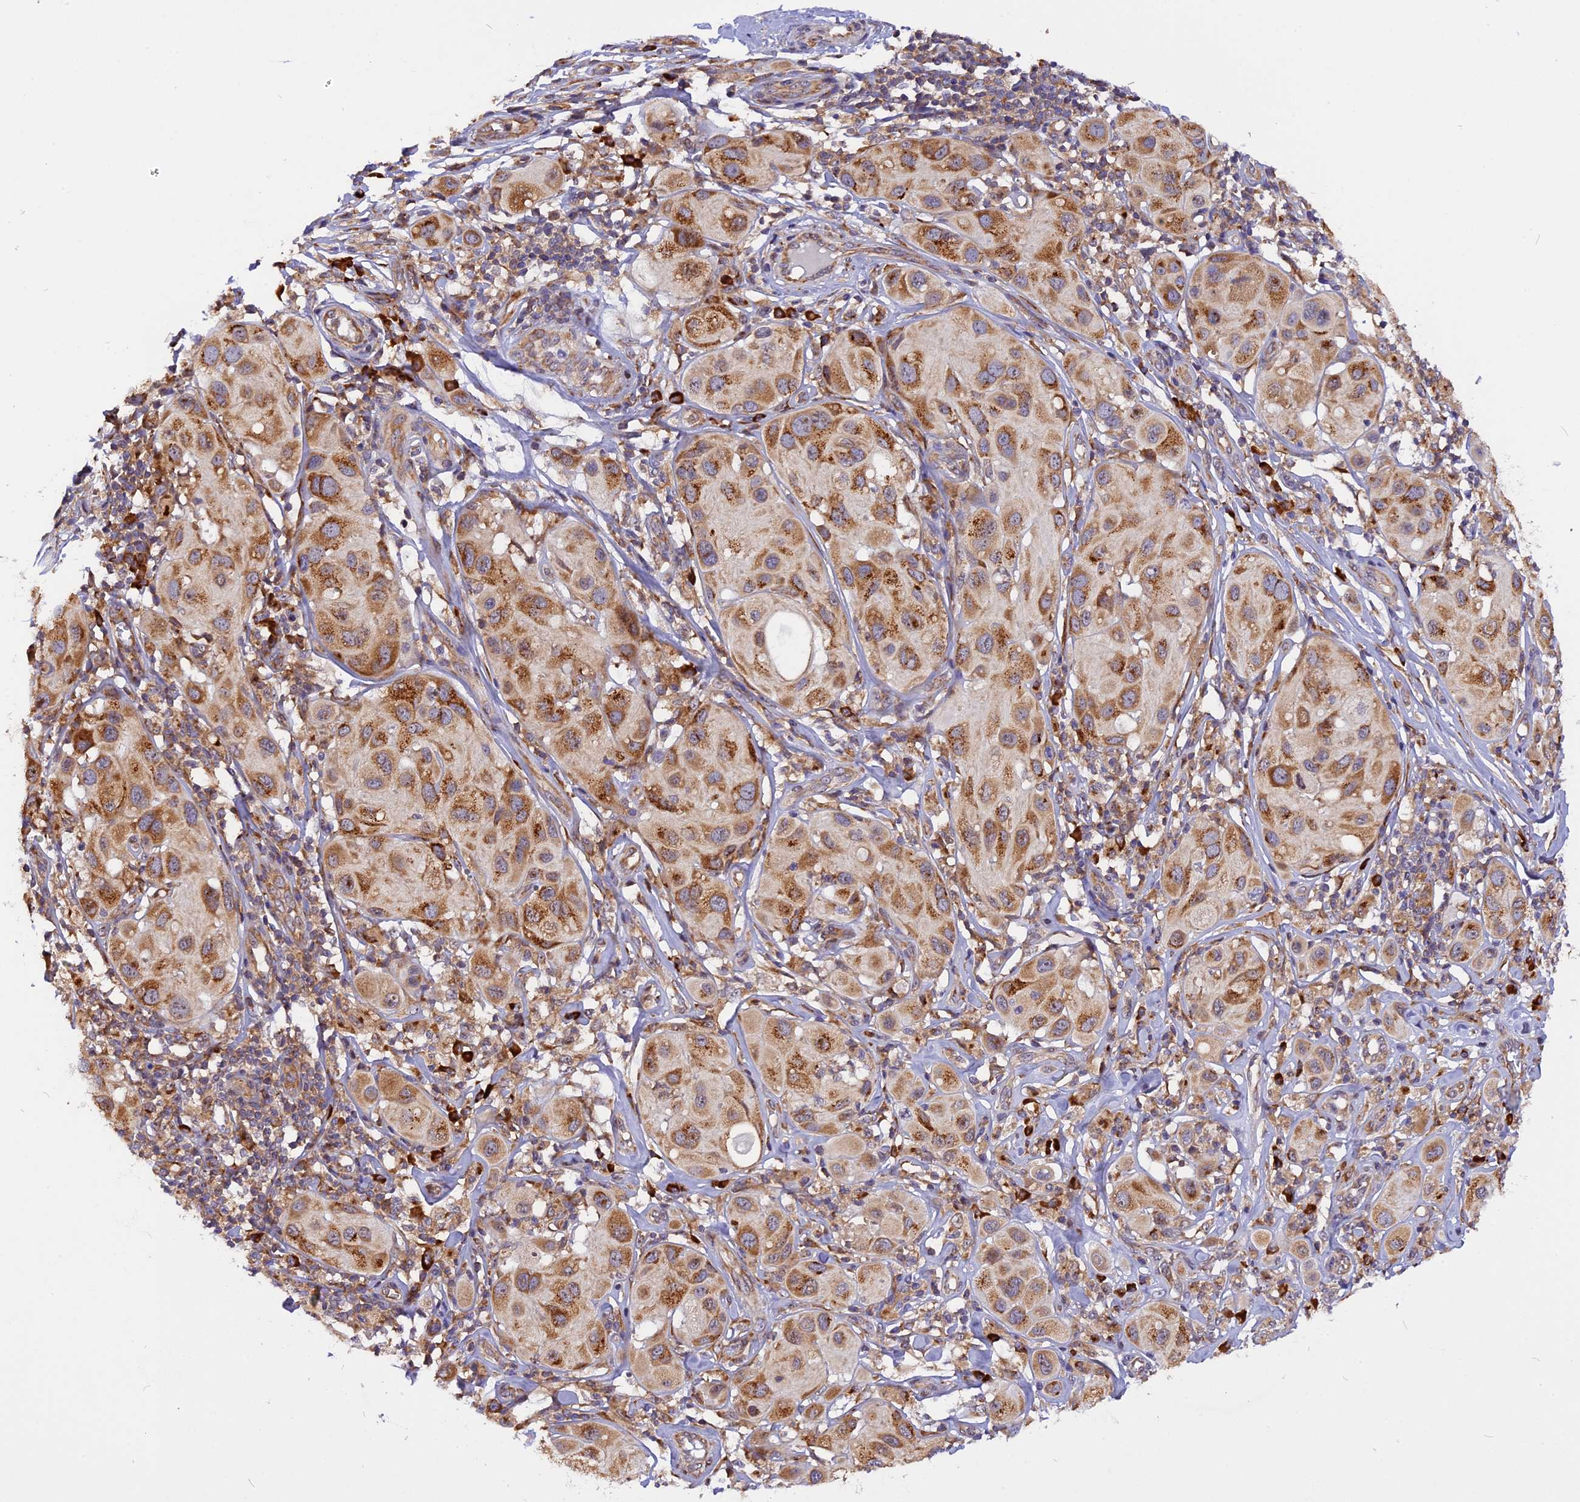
{"staining": {"intensity": "moderate", "quantity": ">75%", "location": "cytoplasmic/membranous"}, "tissue": "melanoma", "cell_type": "Tumor cells", "image_type": "cancer", "snomed": [{"axis": "morphology", "description": "Malignant melanoma, Metastatic site"}, {"axis": "topography", "description": "Skin"}], "caption": "Melanoma was stained to show a protein in brown. There is medium levels of moderate cytoplasmic/membranous positivity in approximately >75% of tumor cells.", "gene": "GNPTAB", "patient": {"sex": "male", "age": 41}}